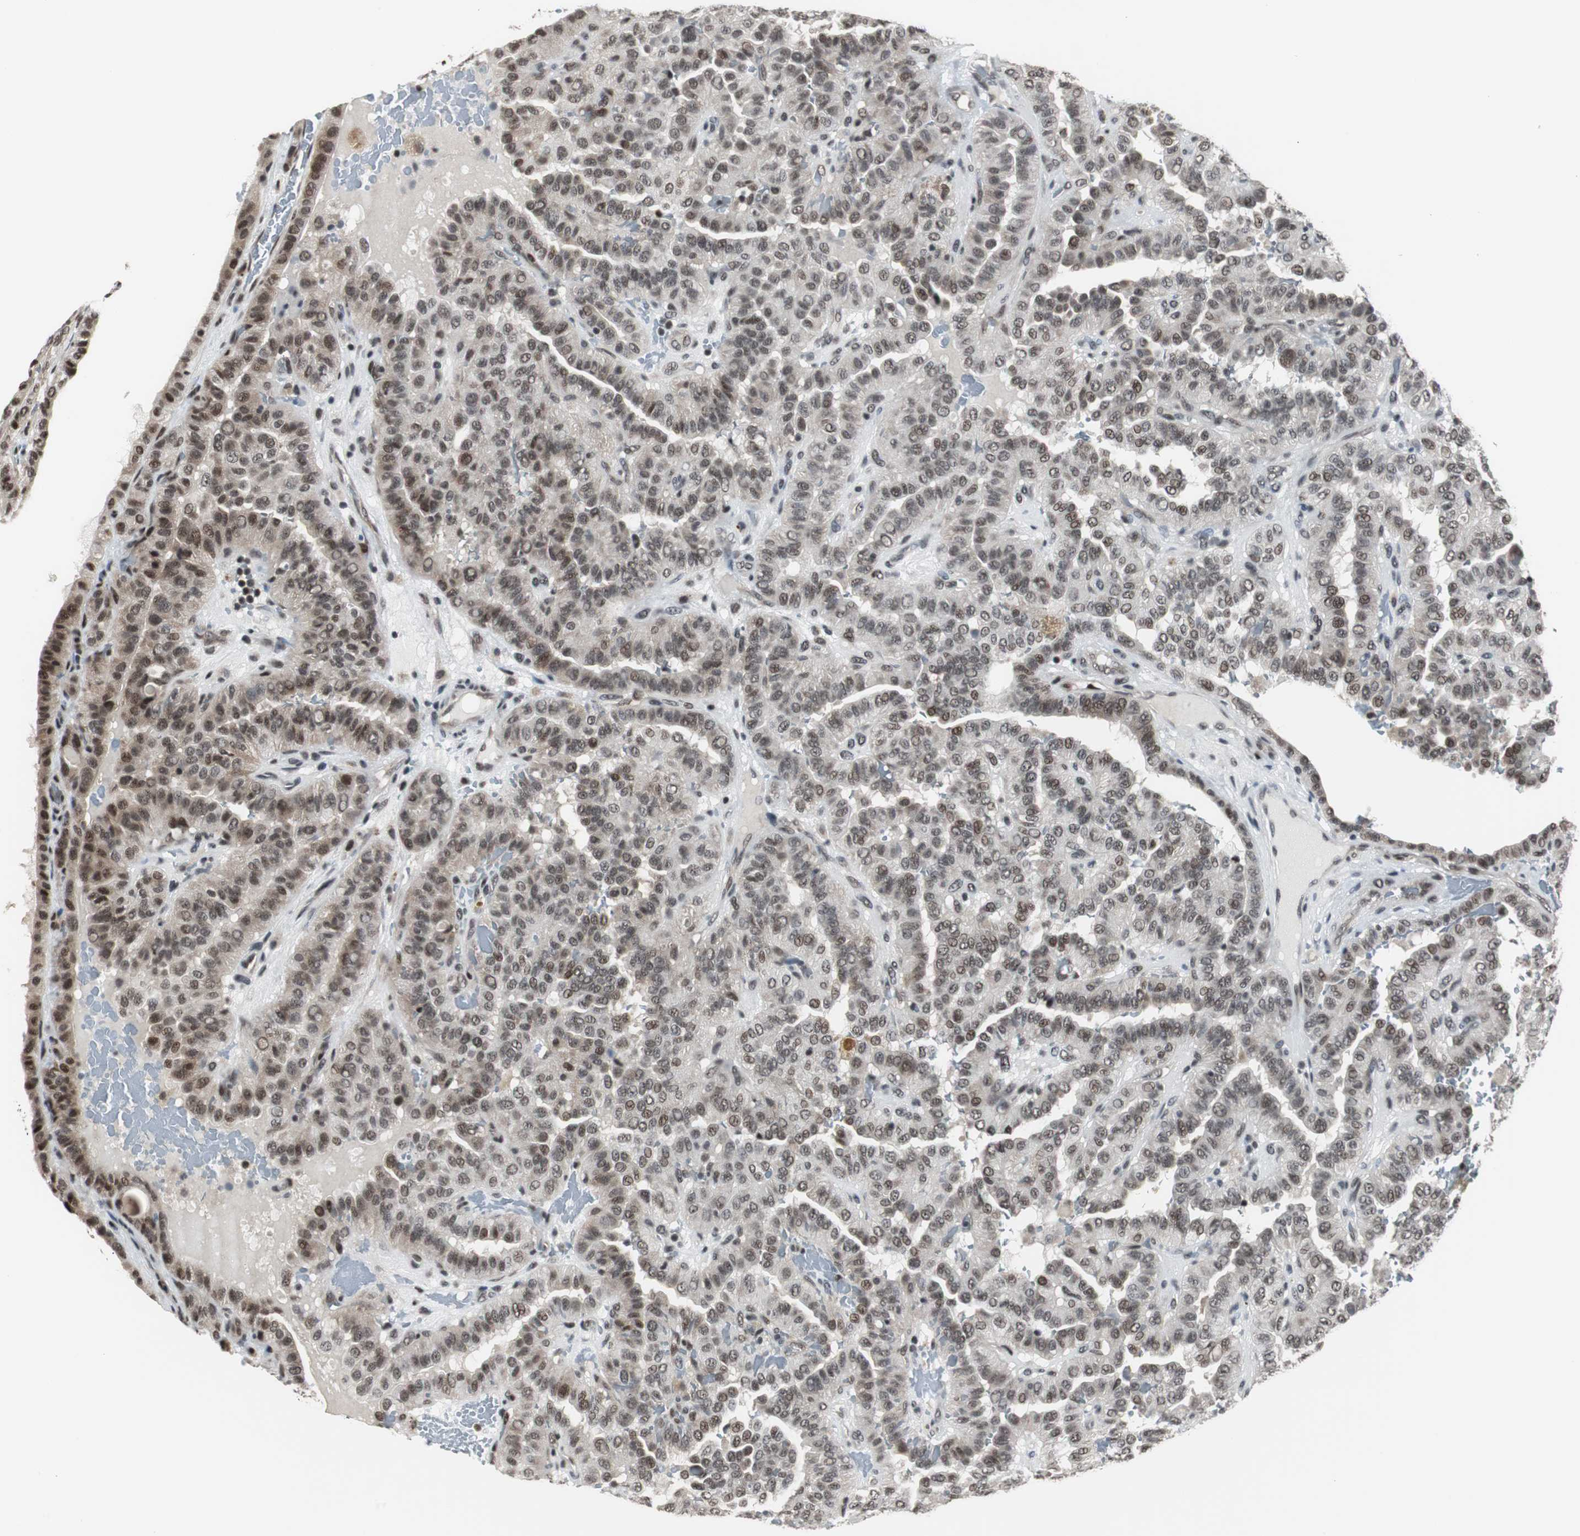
{"staining": {"intensity": "moderate", "quantity": ">75%", "location": "nuclear"}, "tissue": "thyroid cancer", "cell_type": "Tumor cells", "image_type": "cancer", "snomed": [{"axis": "morphology", "description": "Papillary adenocarcinoma, NOS"}, {"axis": "topography", "description": "Thyroid gland"}], "caption": "About >75% of tumor cells in thyroid cancer (papillary adenocarcinoma) exhibit moderate nuclear protein expression as visualized by brown immunohistochemical staining.", "gene": "CDK9", "patient": {"sex": "male", "age": 77}}